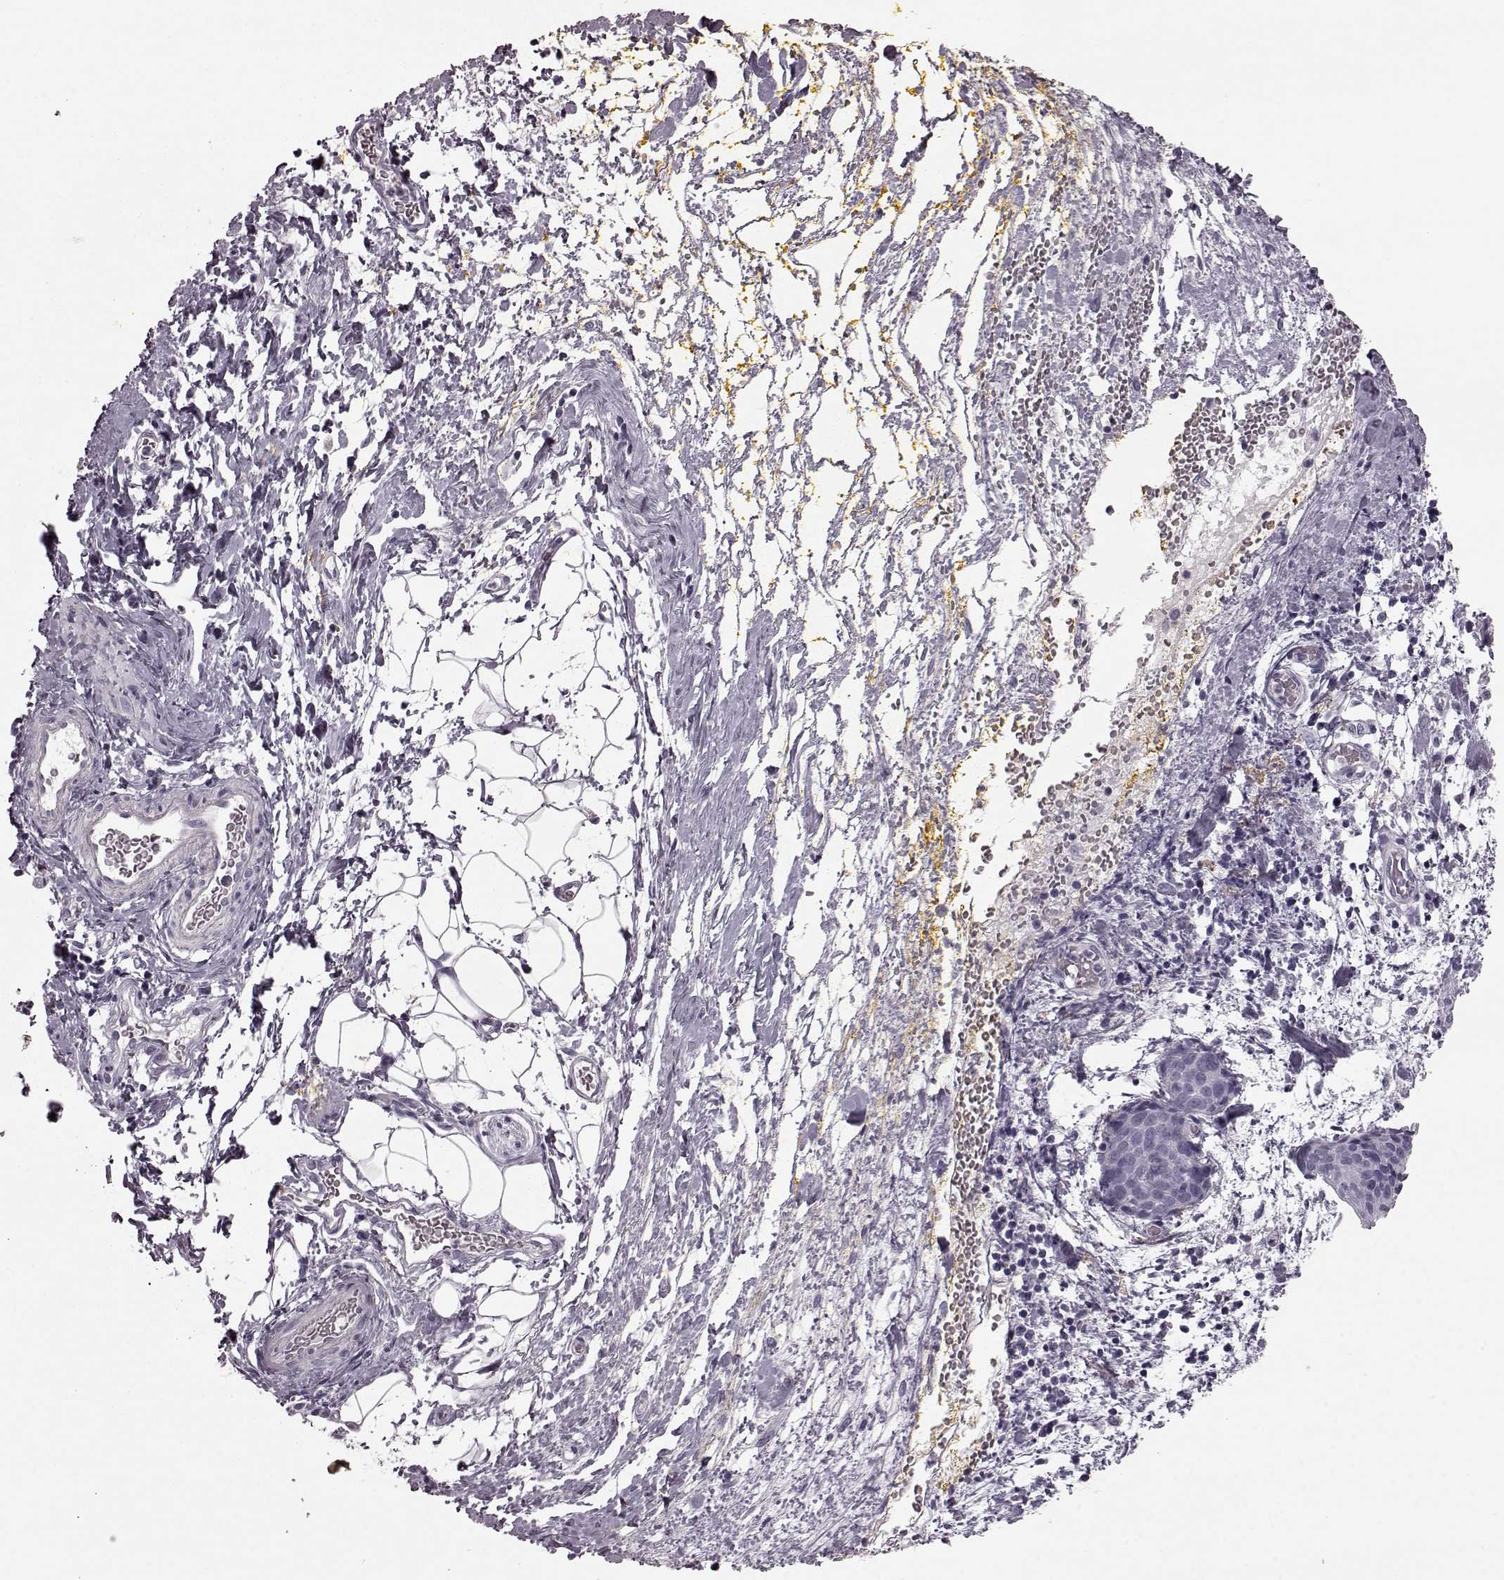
{"staining": {"intensity": "negative", "quantity": "none", "location": "none"}, "tissue": "cervical cancer", "cell_type": "Tumor cells", "image_type": "cancer", "snomed": [{"axis": "morphology", "description": "Squamous cell carcinoma, NOS"}, {"axis": "topography", "description": "Cervix"}], "caption": "High power microscopy micrograph of an IHC image of cervical squamous cell carcinoma, revealing no significant staining in tumor cells. Brightfield microscopy of IHC stained with DAB (brown) and hematoxylin (blue), captured at high magnification.", "gene": "CST7", "patient": {"sex": "female", "age": 39}}